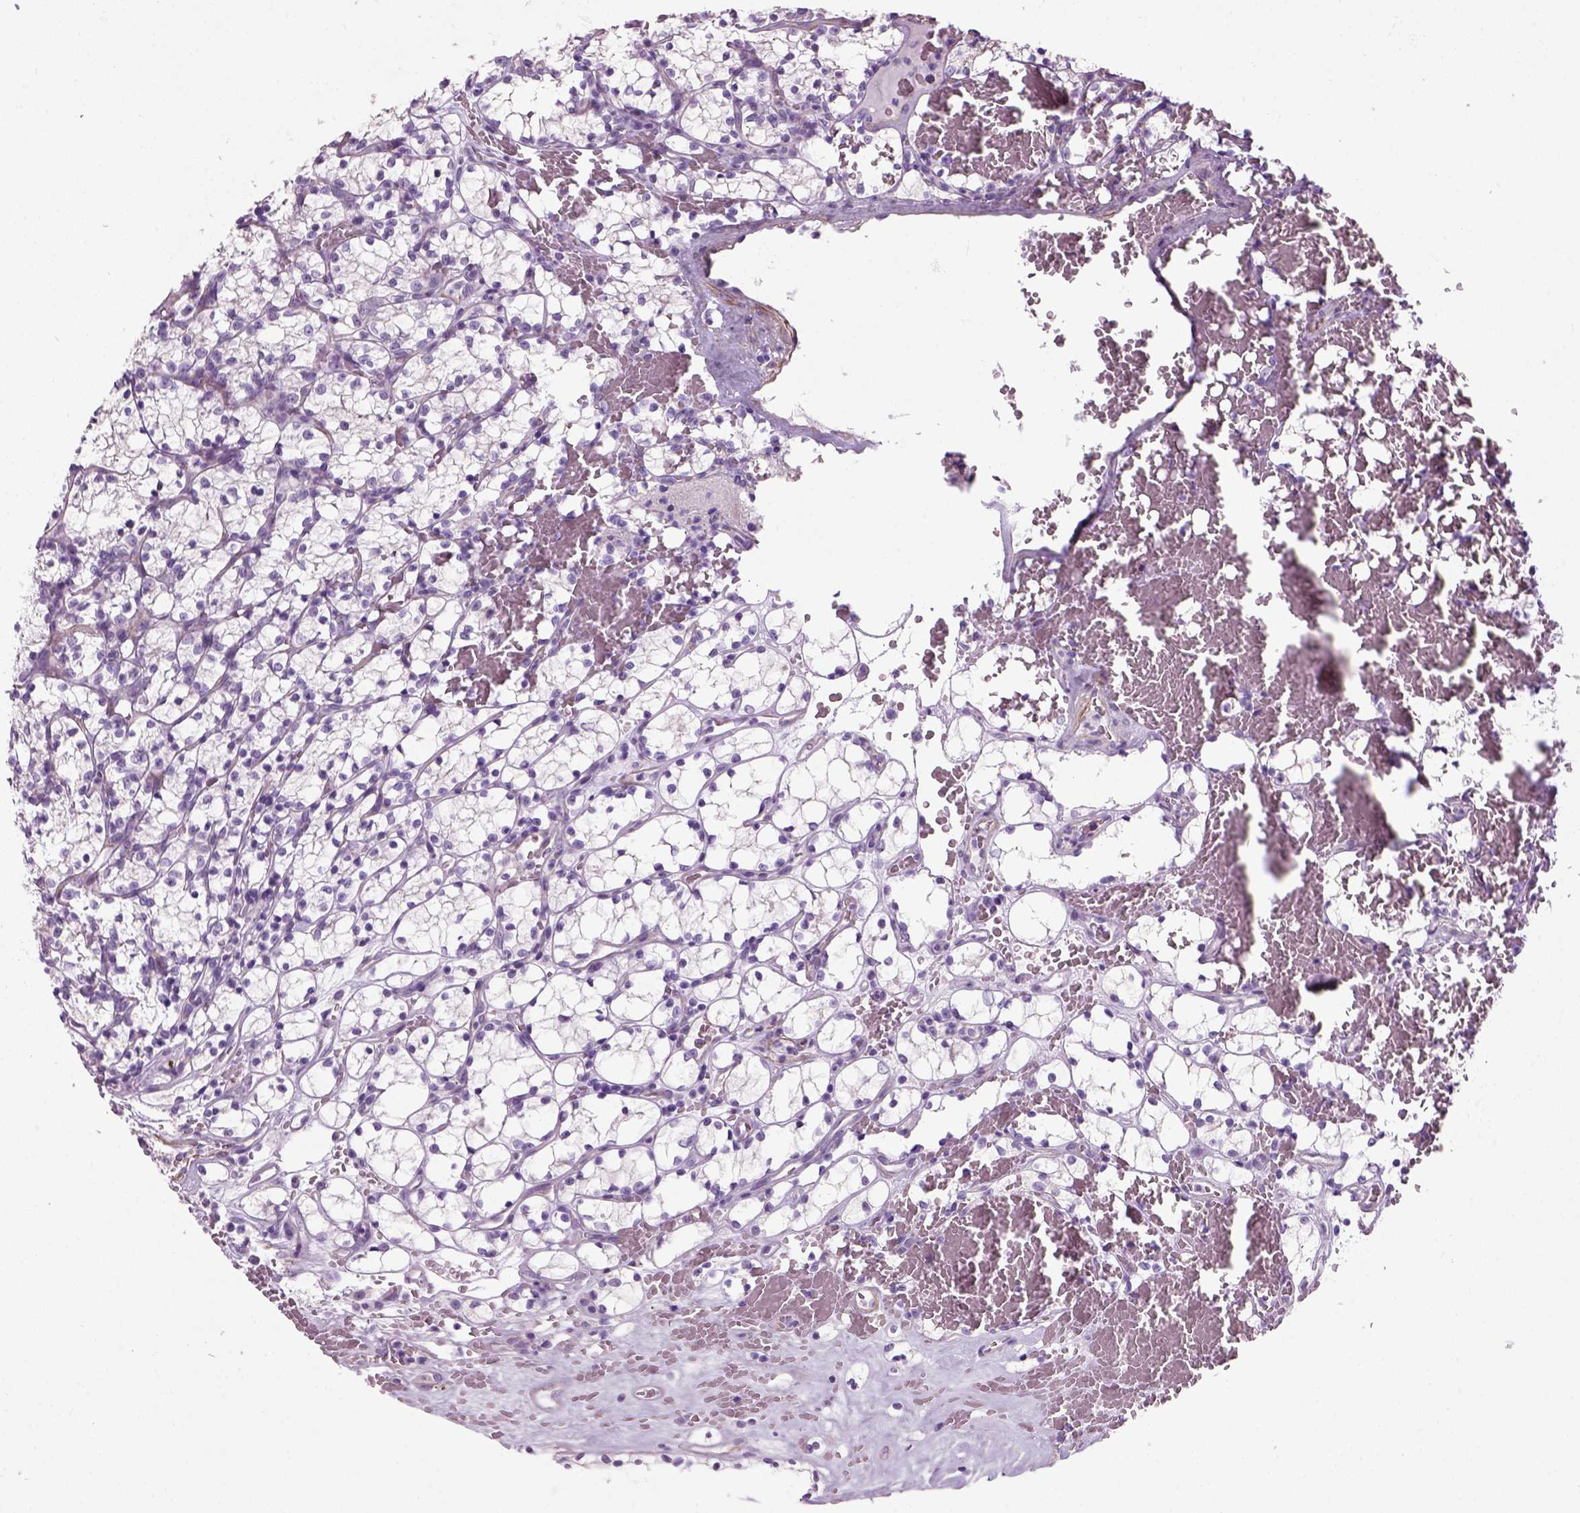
{"staining": {"intensity": "negative", "quantity": "none", "location": "none"}, "tissue": "renal cancer", "cell_type": "Tumor cells", "image_type": "cancer", "snomed": [{"axis": "morphology", "description": "Adenocarcinoma, NOS"}, {"axis": "topography", "description": "Kidney"}], "caption": "An IHC image of renal cancer (adenocarcinoma) is shown. There is no staining in tumor cells of renal cancer (adenocarcinoma).", "gene": "FAM161A", "patient": {"sex": "female", "age": 69}}